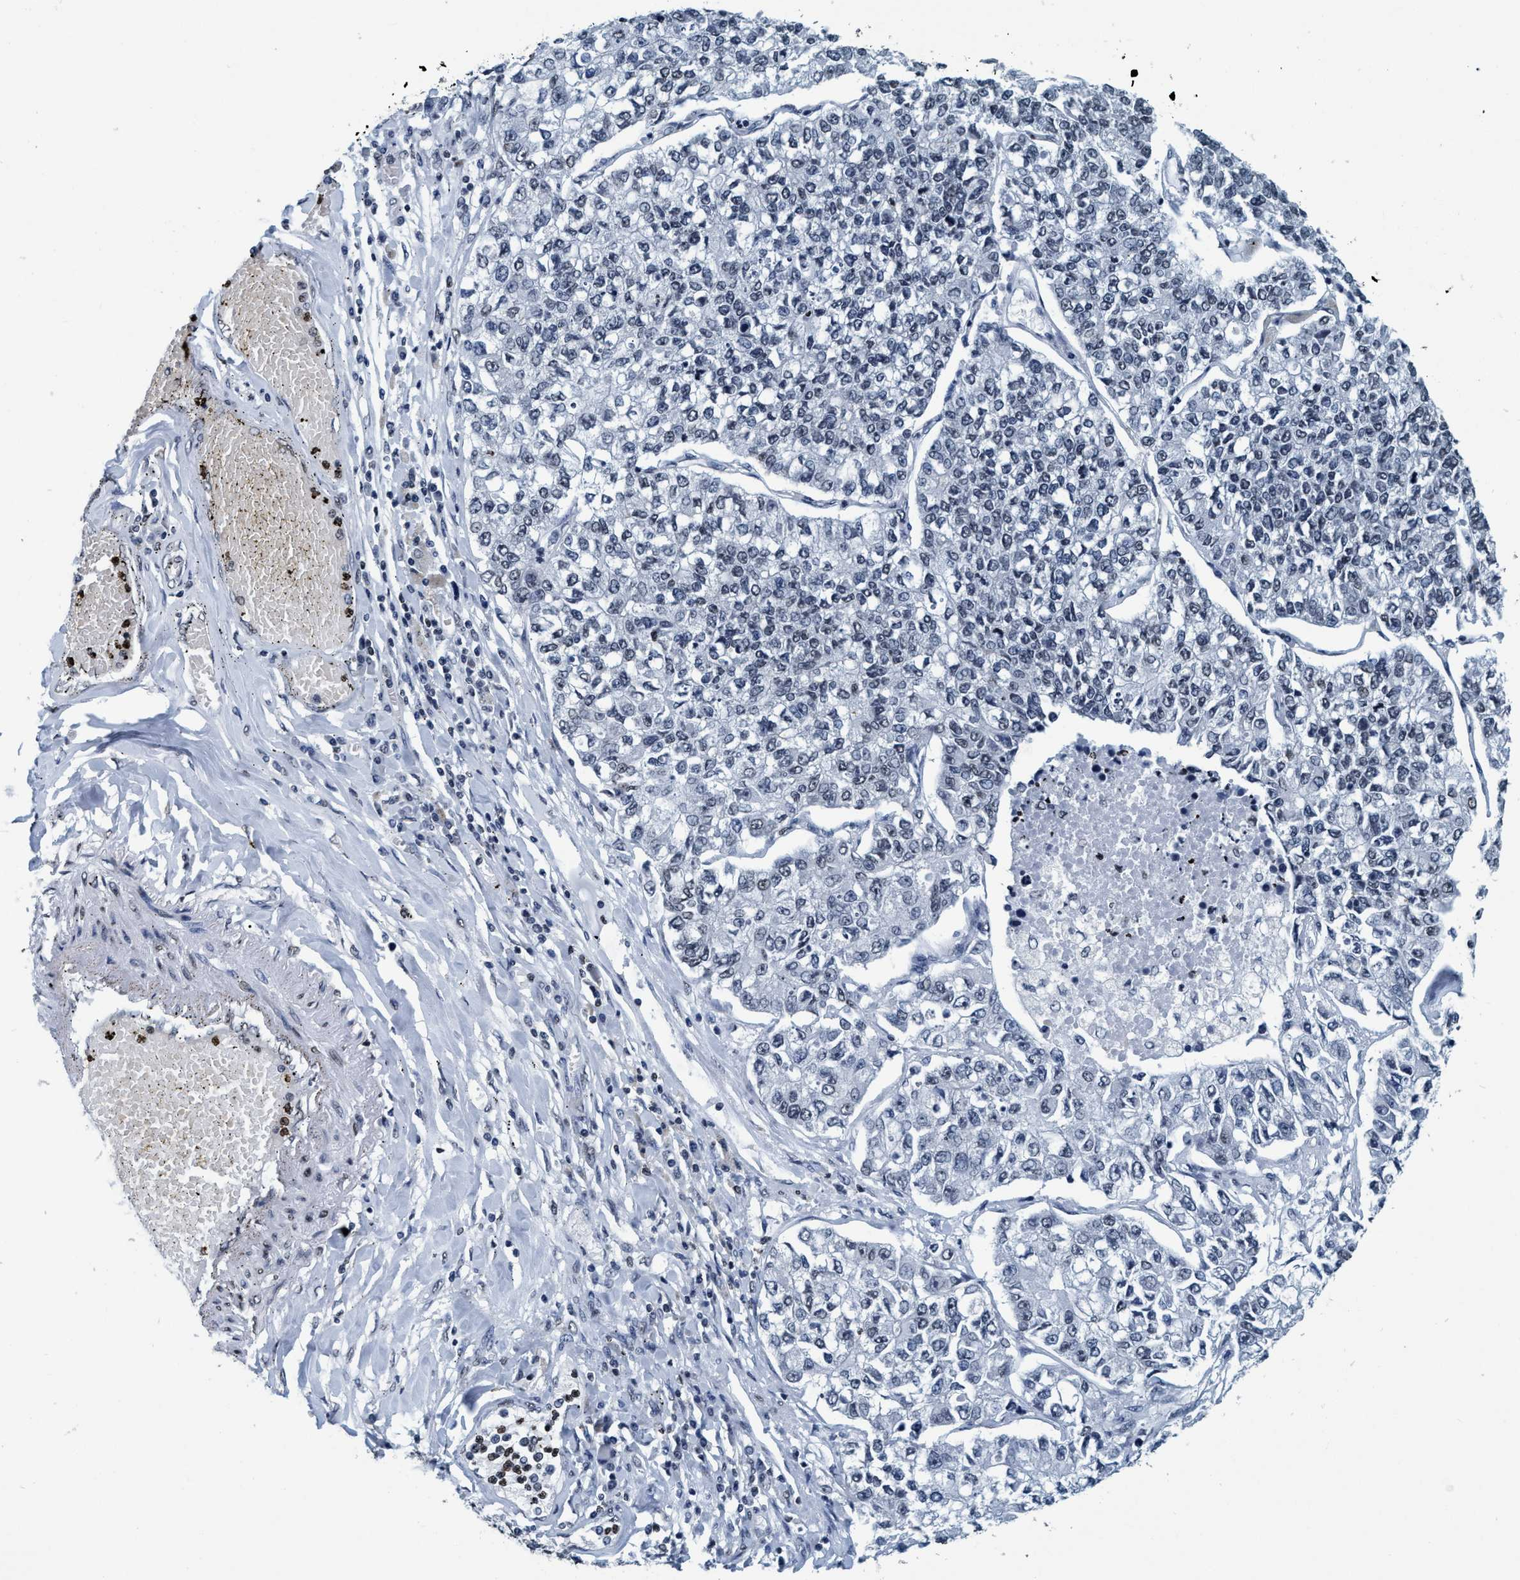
{"staining": {"intensity": "negative", "quantity": "none", "location": "none"}, "tissue": "lung cancer", "cell_type": "Tumor cells", "image_type": "cancer", "snomed": [{"axis": "morphology", "description": "Adenocarcinoma, NOS"}, {"axis": "topography", "description": "Lung"}], "caption": "DAB immunohistochemical staining of lung adenocarcinoma demonstrates no significant staining in tumor cells.", "gene": "CCNE2", "patient": {"sex": "male", "age": 49}}